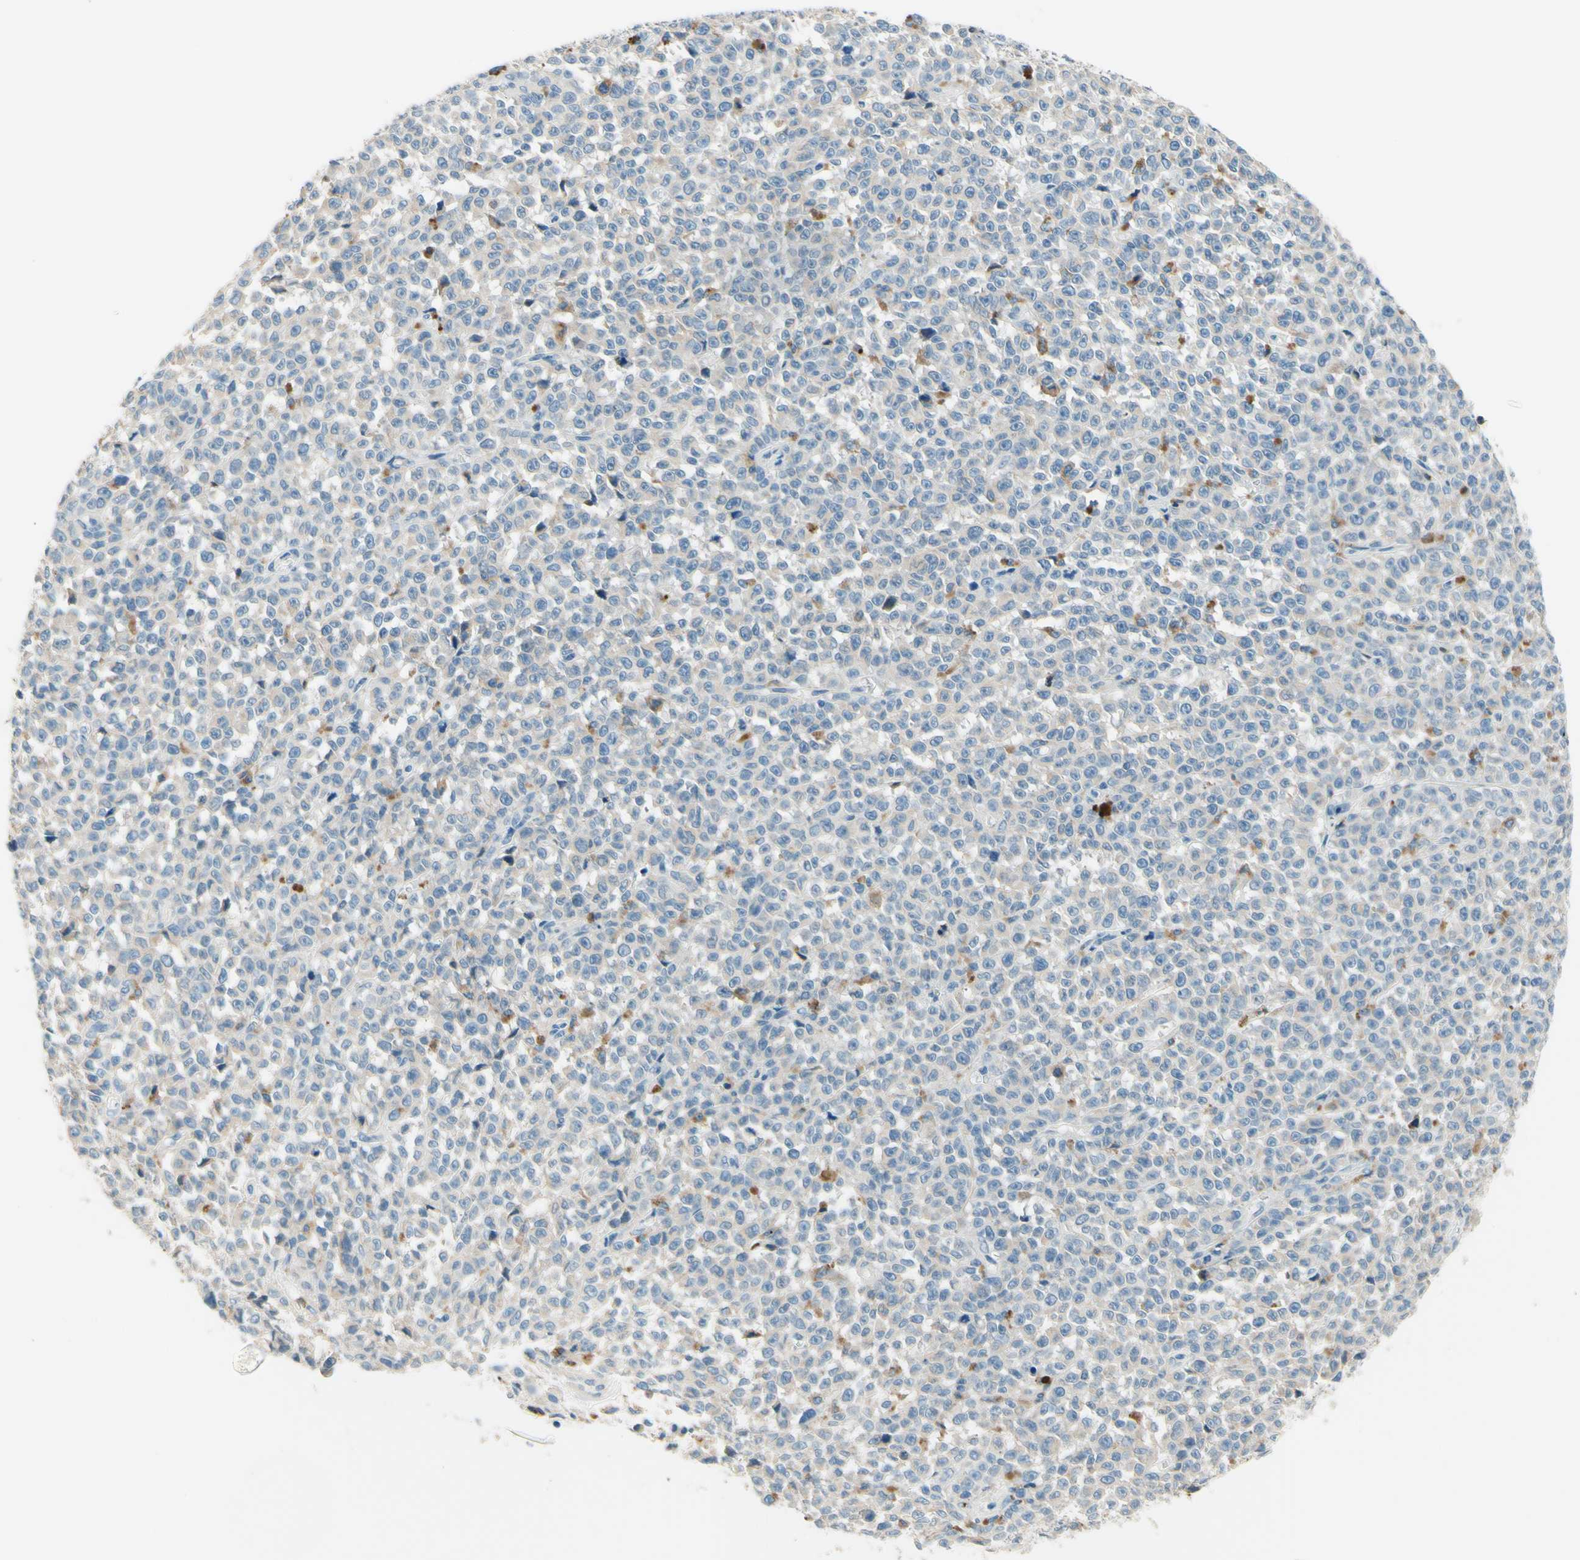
{"staining": {"intensity": "weak", "quantity": "<25%", "location": "cytoplasmic/membranous"}, "tissue": "melanoma", "cell_type": "Tumor cells", "image_type": "cancer", "snomed": [{"axis": "morphology", "description": "Malignant melanoma, NOS"}, {"axis": "topography", "description": "Skin"}], "caption": "This is a micrograph of immunohistochemistry staining of melanoma, which shows no expression in tumor cells.", "gene": "SIGLEC9", "patient": {"sex": "female", "age": 82}}